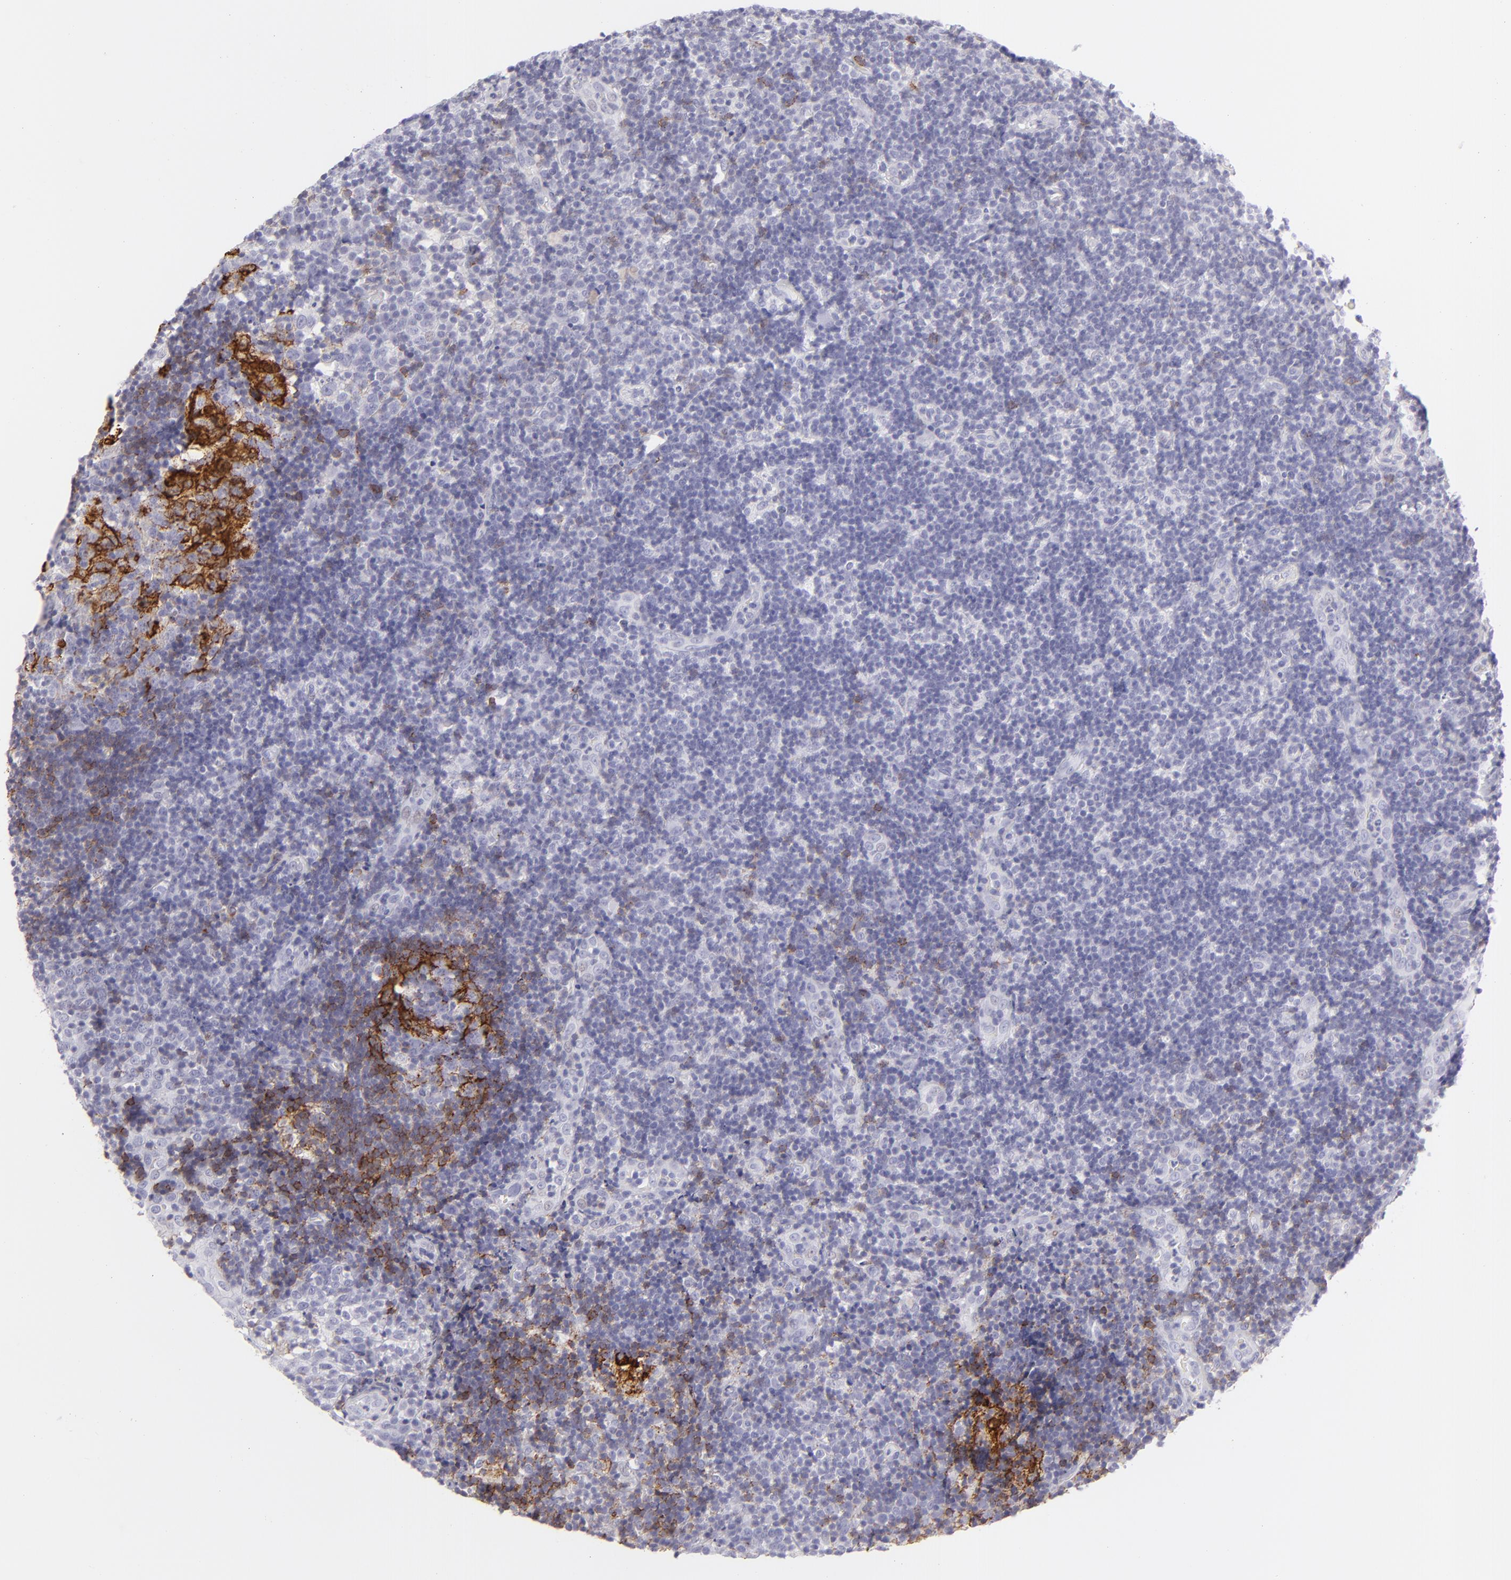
{"staining": {"intensity": "strong", "quantity": "25%-75%", "location": "cytoplasmic/membranous"}, "tissue": "tonsil", "cell_type": "Germinal center cells", "image_type": "normal", "snomed": [{"axis": "morphology", "description": "Normal tissue, NOS"}, {"axis": "topography", "description": "Tonsil"}], "caption": "Immunohistochemistry (IHC) (DAB) staining of benign tonsil displays strong cytoplasmic/membranous protein positivity in about 25%-75% of germinal center cells. Immunohistochemistry (IHC) stains the protein of interest in brown and the nuclei are stained blue.", "gene": "FCER2", "patient": {"sex": "female", "age": 40}}